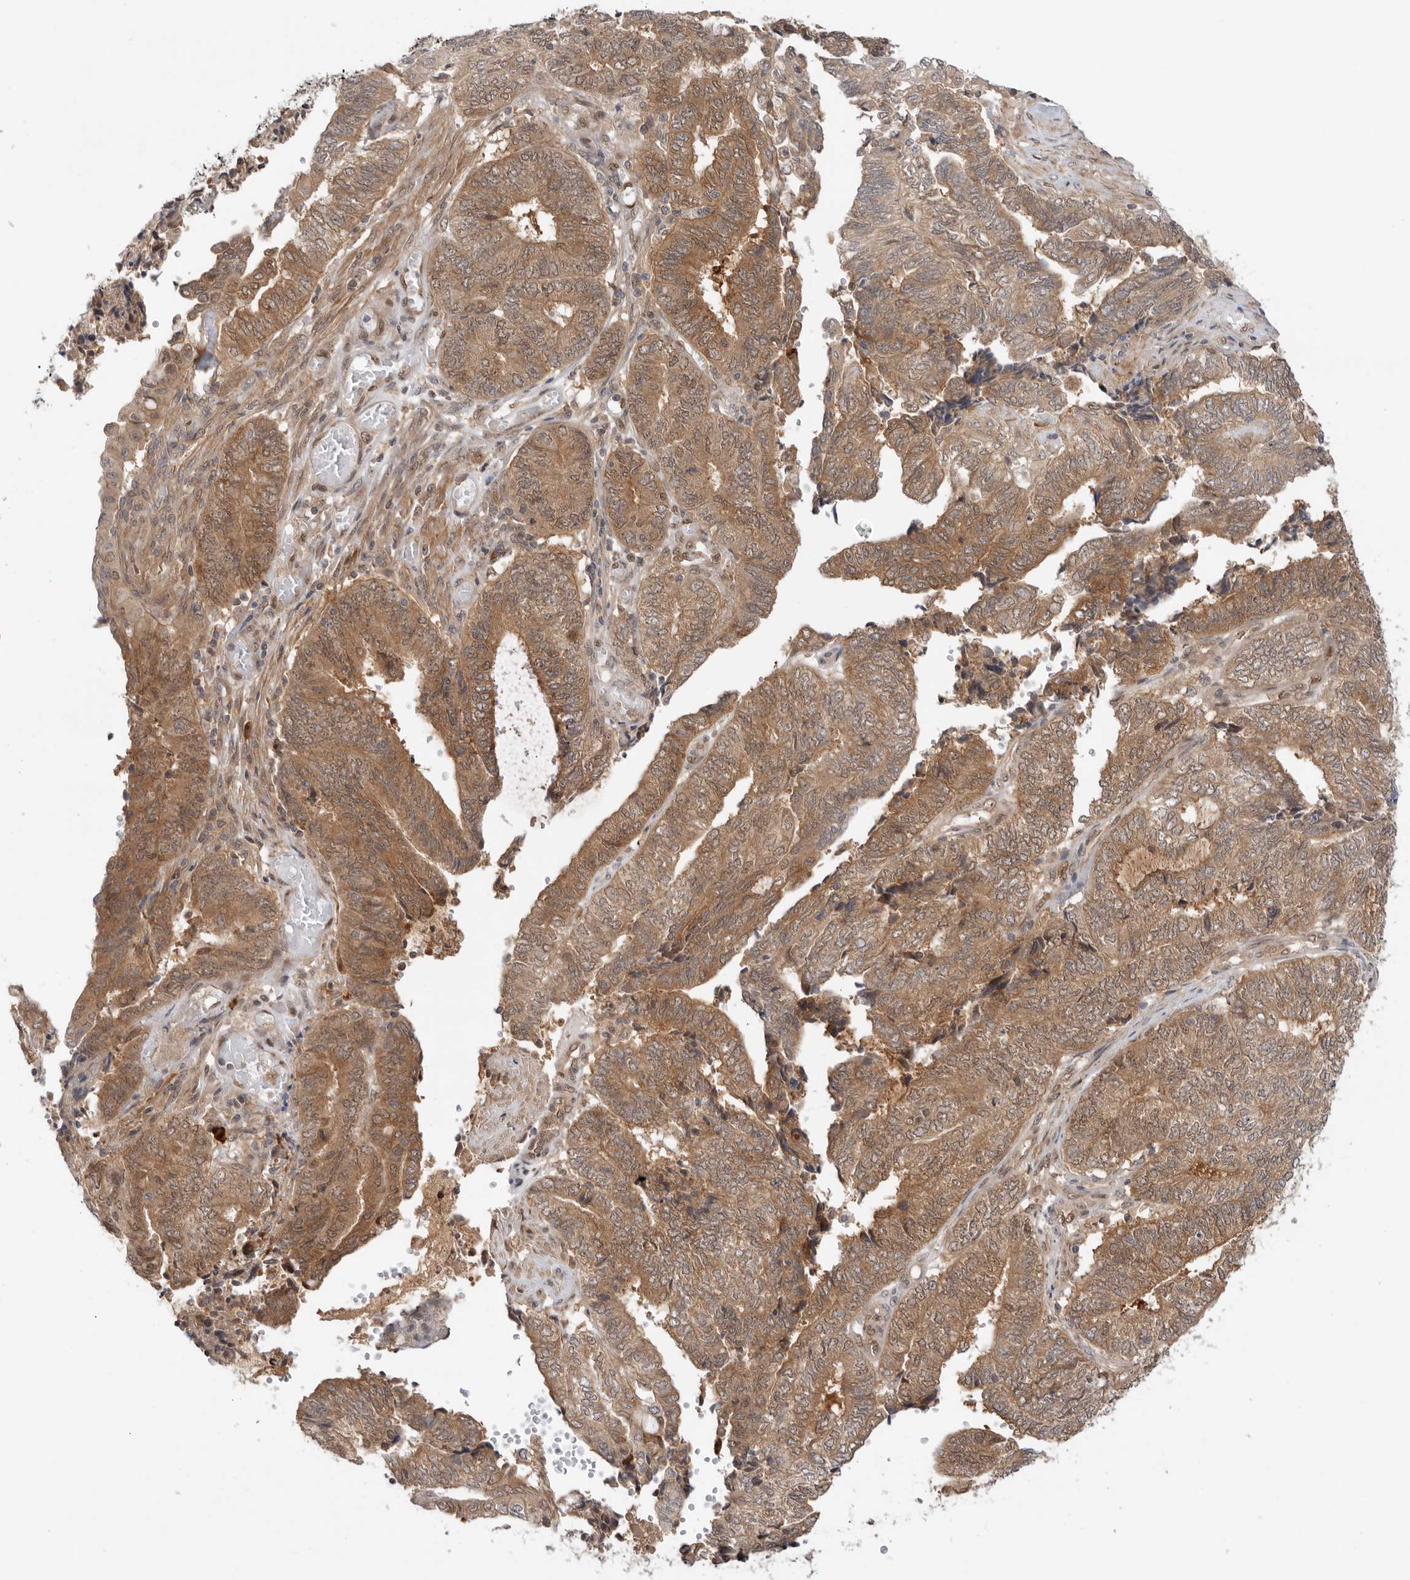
{"staining": {"intensity": "moderate", "quantity": ">75%", "location": "cytoplasmic/membranous"}, "tissue": "endometrial cancer", "cell_type": "Tumor cells", "image_type": "cancer", "snomed": [{"axis": "morphology", "description": "Adenocarcinoma, NOS"}, {"axis": "topography", "description": "Uterus"}, {"axis": "topography", "description": "Endometrium"}], "caption": "This photomicrograph displays immunohistochemistry staining of endometrial adenocarcinoma, with medium moderate cytoplasmic/membranous staining in about >75% of tumor cells.", "gene": "DCAF8", "patient": {"sex": "female", "age": 70}}